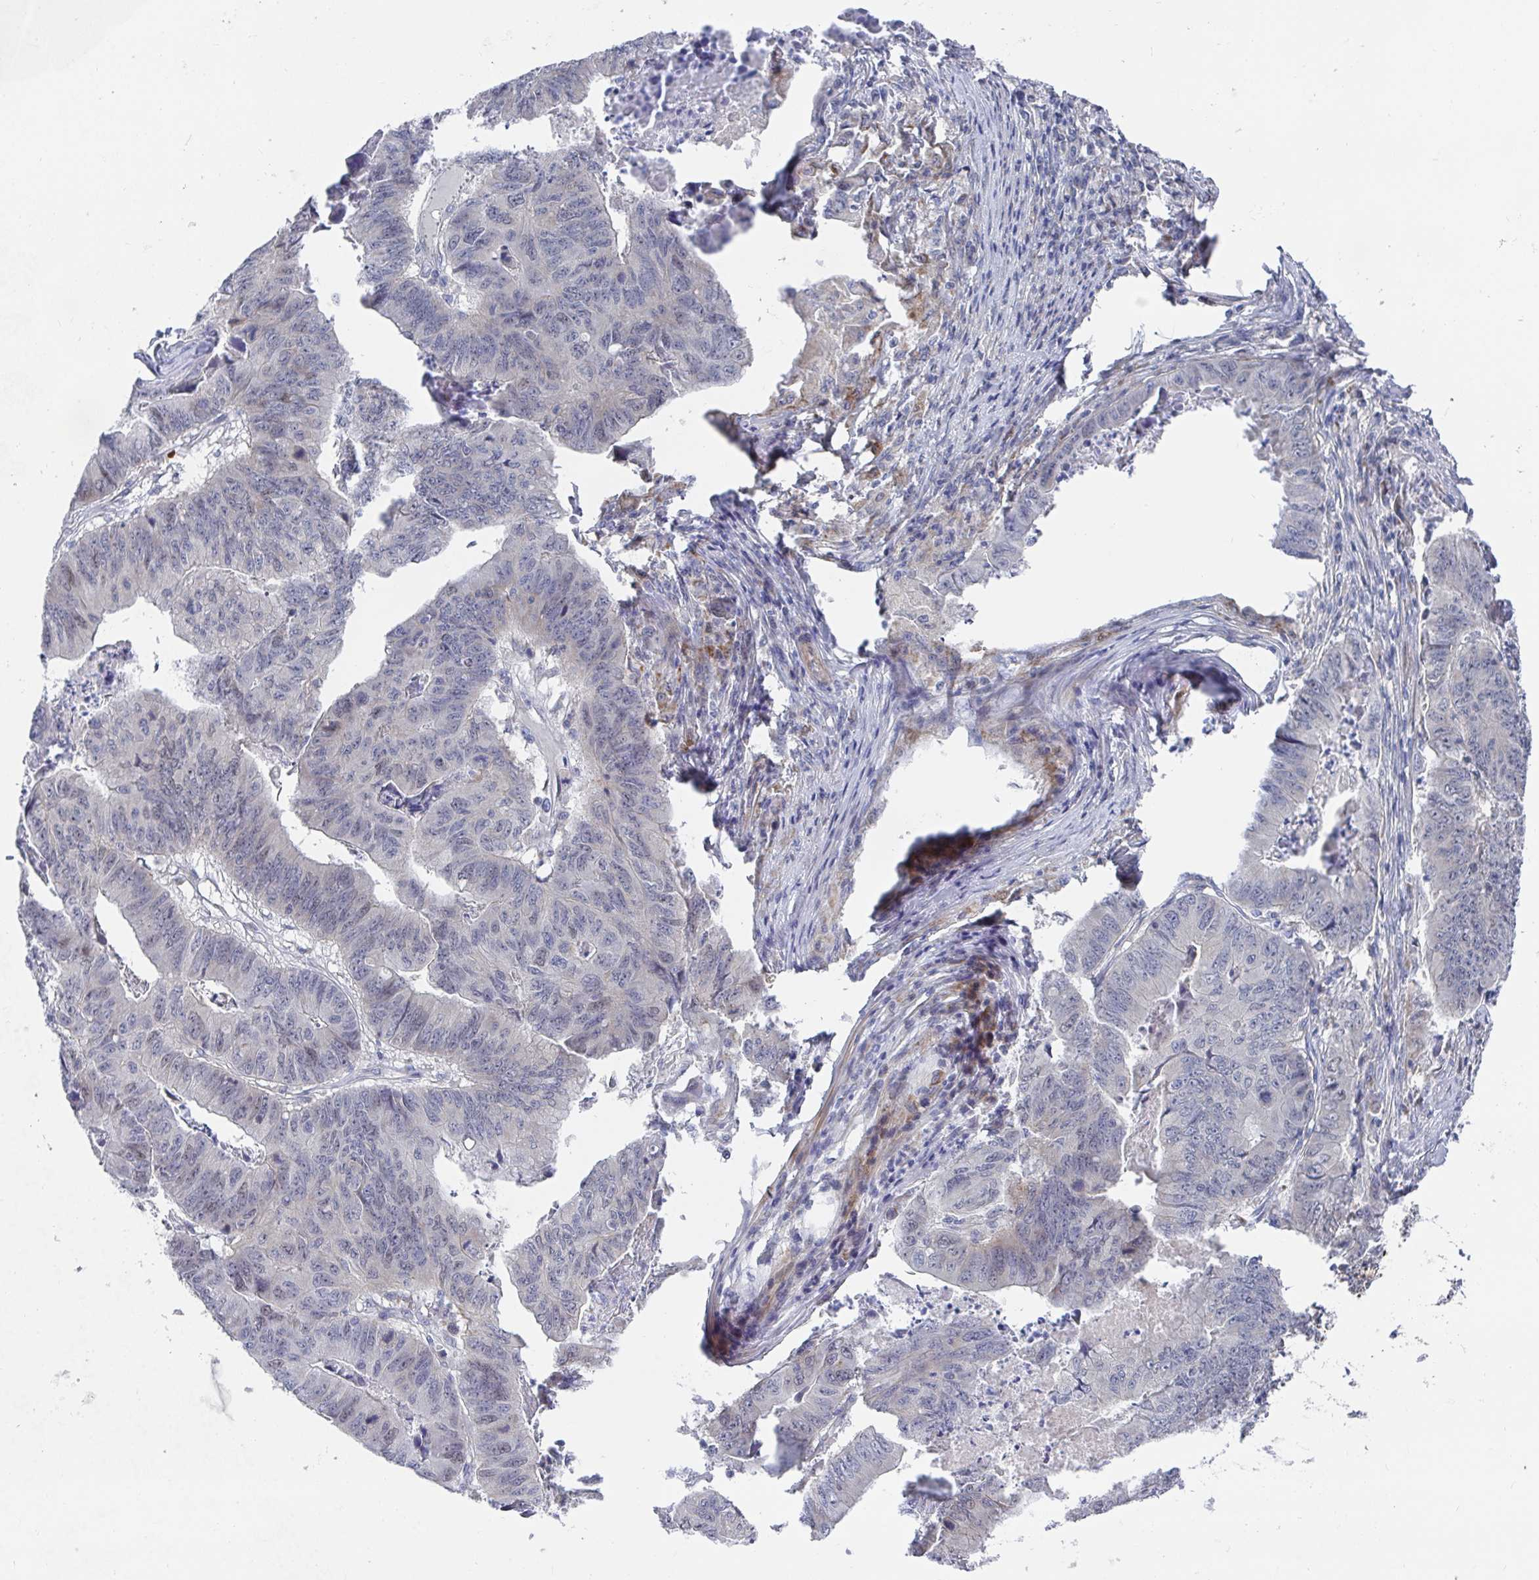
{"staining": {"intensity": "weak", "quantity": "<25%", "location": "nuclear"}, "tissue": "stomach cancer", "cell_type": "Tumor cells", "image_type": "cancer", "snomed": [{"axis": "morphology", "description": "Adenocarcinoma, NOS"}, {"axis": "topography", "description": "Stomach, lower"}], "caption": "Tumor cells are negative for protein expression in human stomach cancer (adenocarcinoma). (DAB immunohistochemistry (IHC), high magnification).", "gene": "ATP5F1C", "patient": {"sex": "male", "age": 77}}